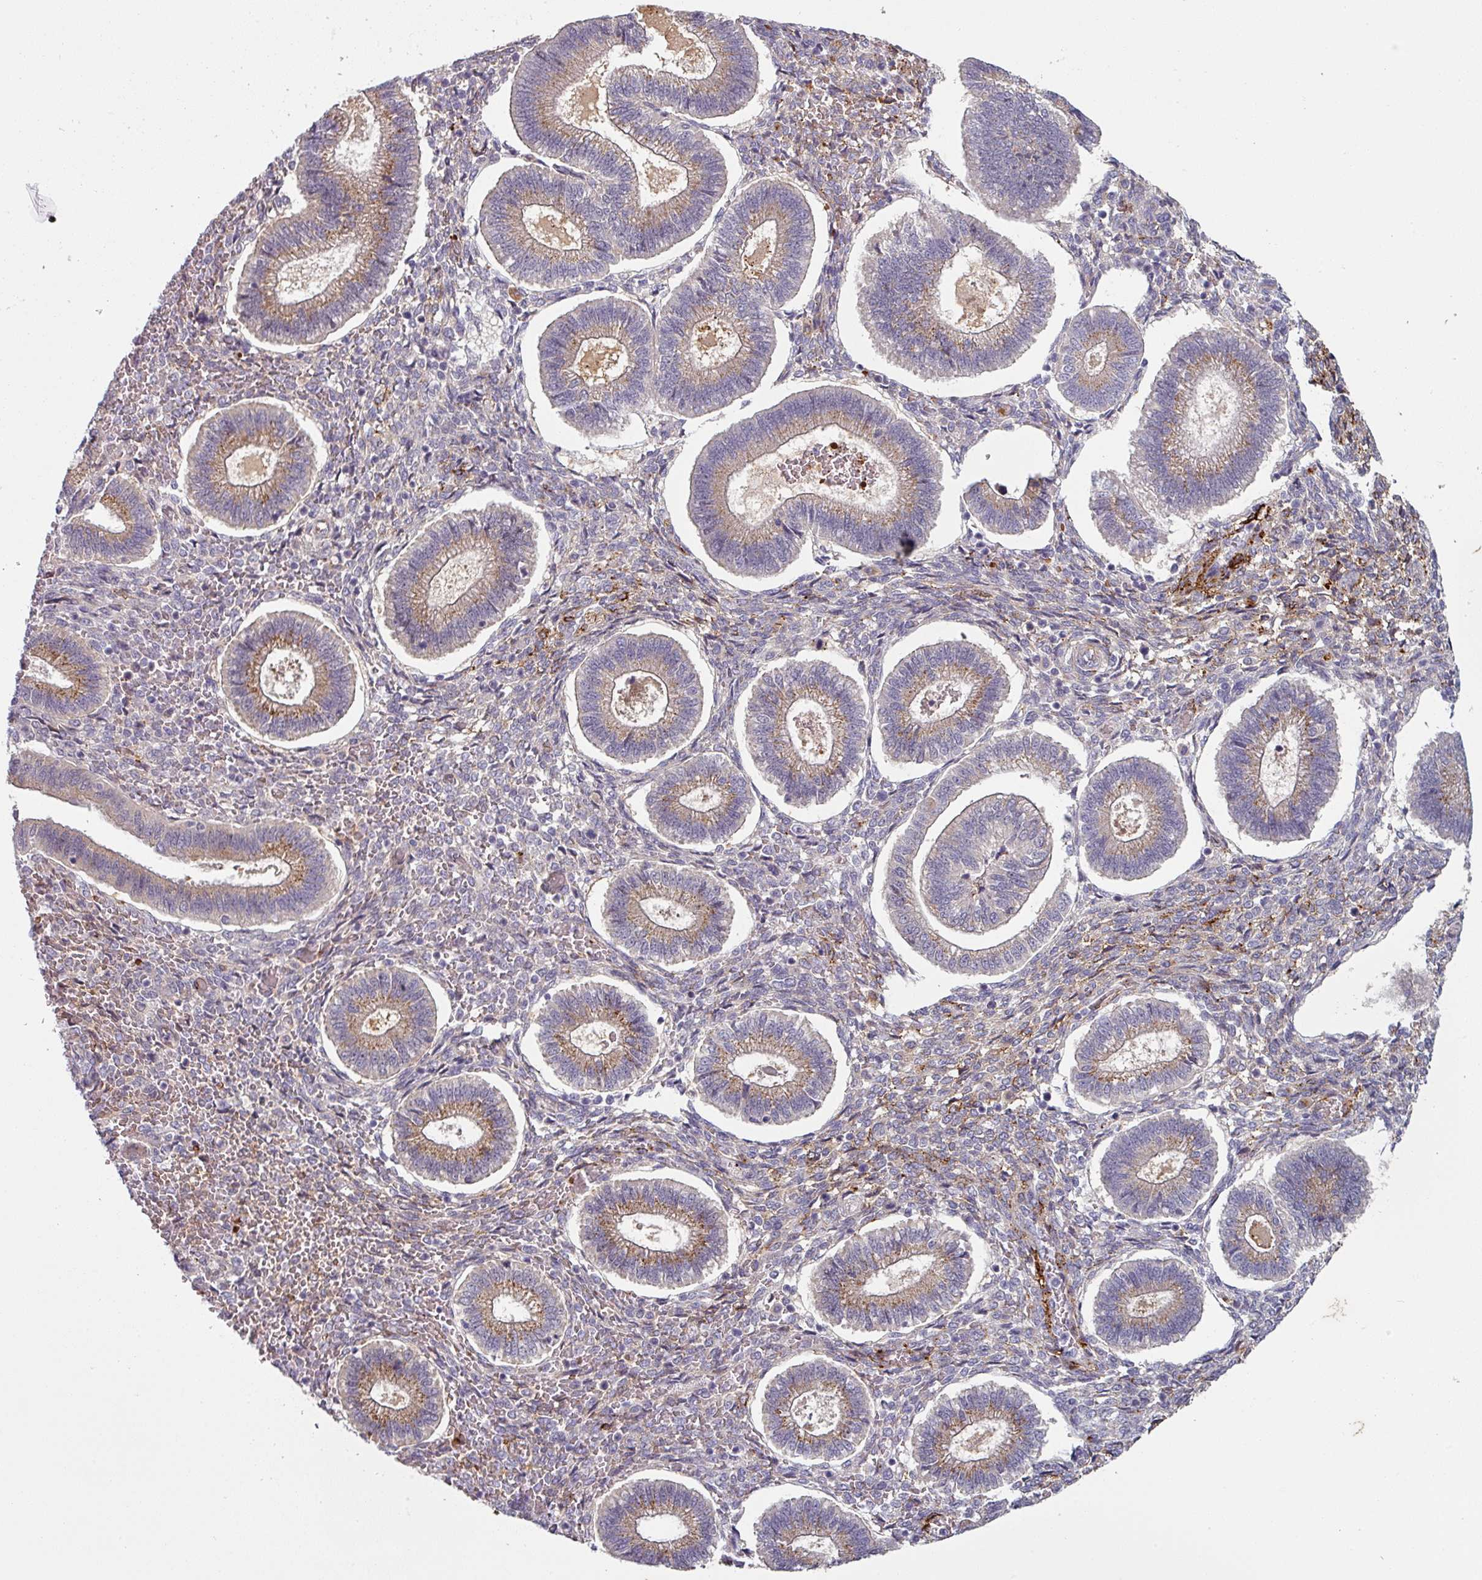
{"staining": {"intensity": "strong", "quantity": "<25%", "location": "cytoplasmic/membranous"}, "tissue": "endometrium", "cell_type": "Cells in endometrial stroma", "image_type": "normal", "snomed": [{"axis": "morphology", "description": "Normal tissue, NOS"}, {"axis": "topography", "description": "Endometrium"}], "caption": "Unremarkable endometrium displays strong cytoplasmic/membranous positivity in about <25% of cells in endometrial stroma, visualized by immunohistochemistry. The protein of interest is stained brown, and the nuclei are stained in blue (DAB IHC with brightfield microscopy, high magnification).", "gene": "PRODH2", "patient": {"sex": "female", "age": 25}}